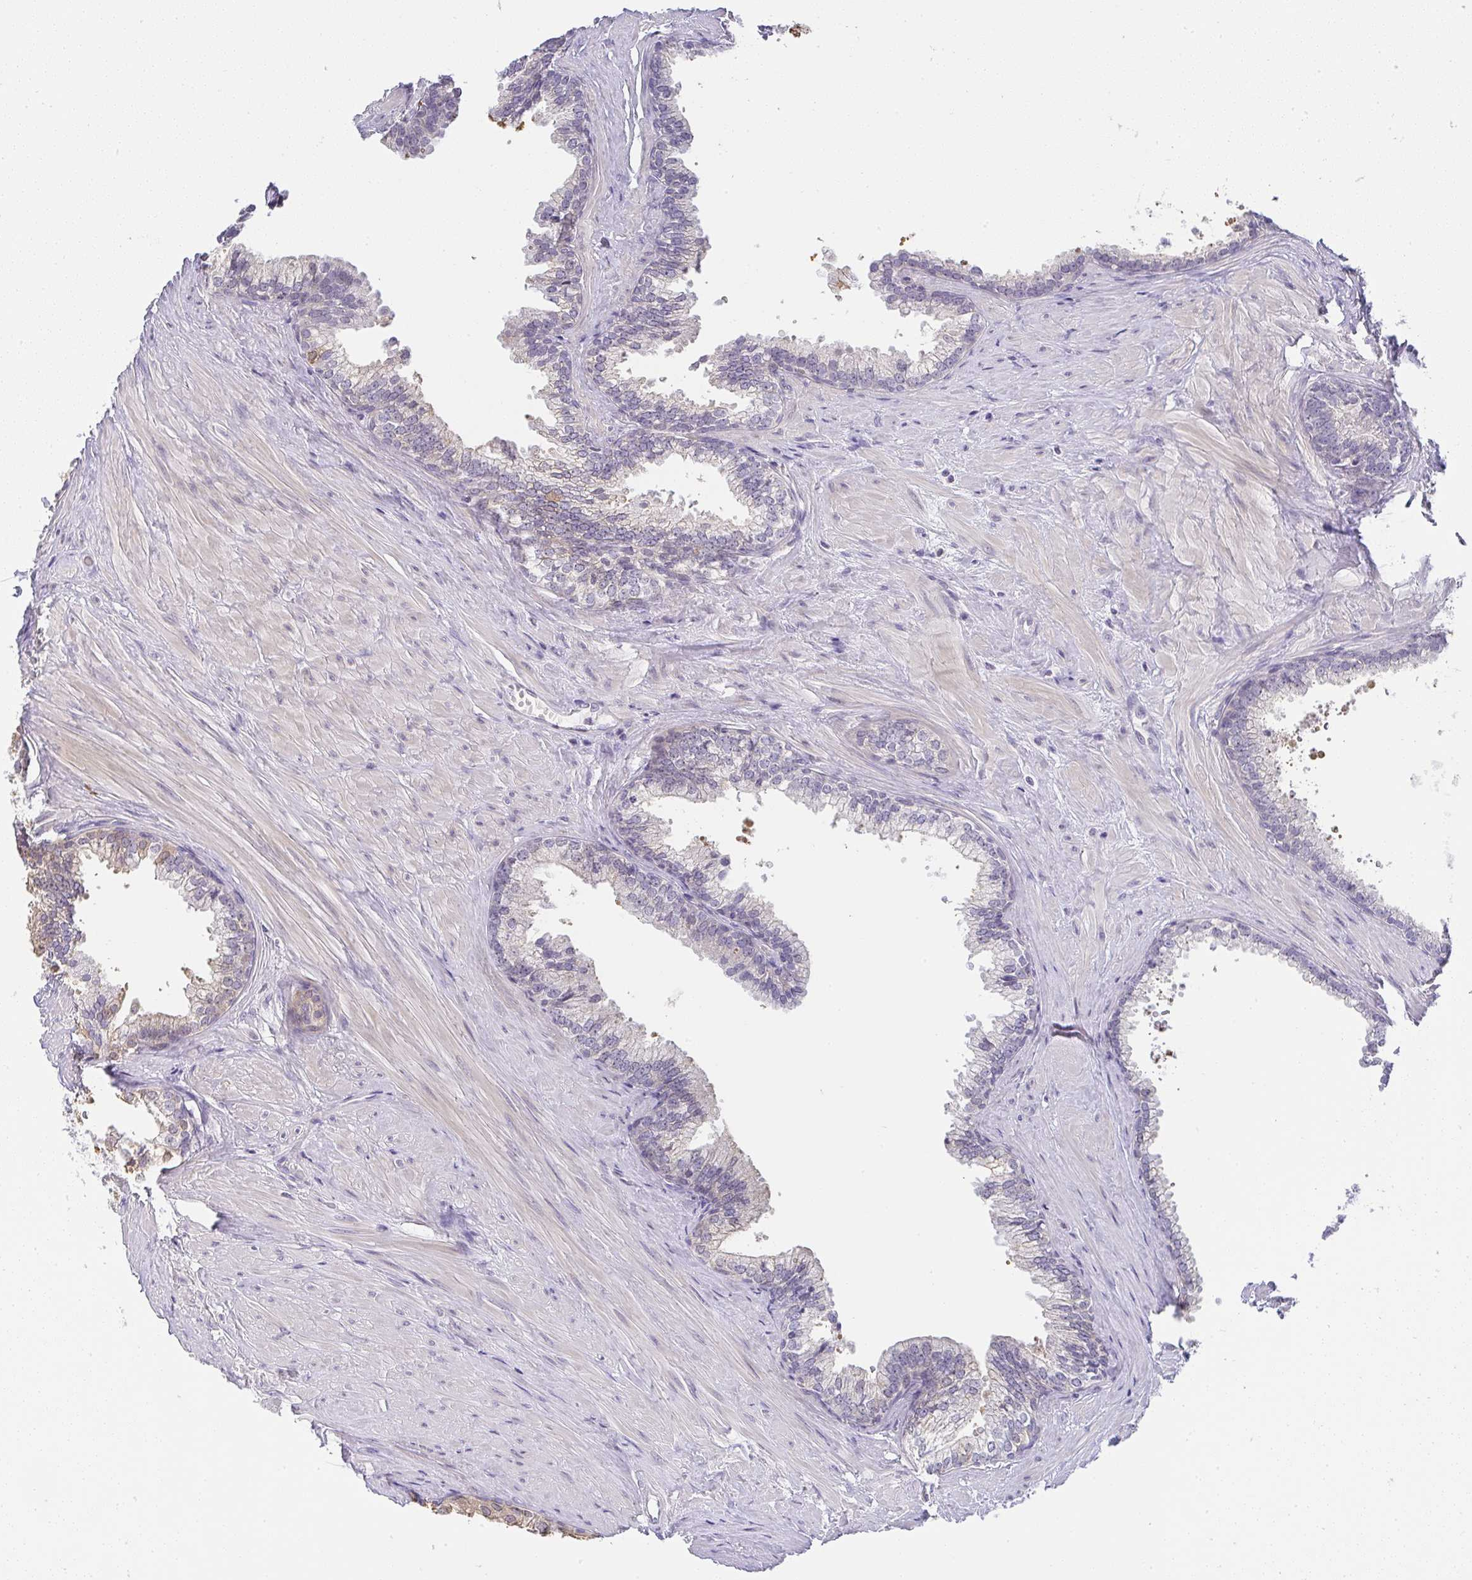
{"staining": {"intensity": "negative", "quantity": "none", "location": "none"}, "tissue": "prostate", "cell_type": "Glandular cells", "image_type": "normal", "snomed": [{"axis": "morphology", "description": "Normal tissue, NOS"}, {"axis": "topography", "description": "Prostate"}, {"axis": "topography", "description": "Peripheral nerve tissue"}], "caption": "This micrograph is of benign prostate stained with IHC to label a protein in brown with the nuclei are counter-stained blue. There is no staining in glandular cells.", "gene": "CACNA1S", "patient": {"sex": "male", "age": 55}}